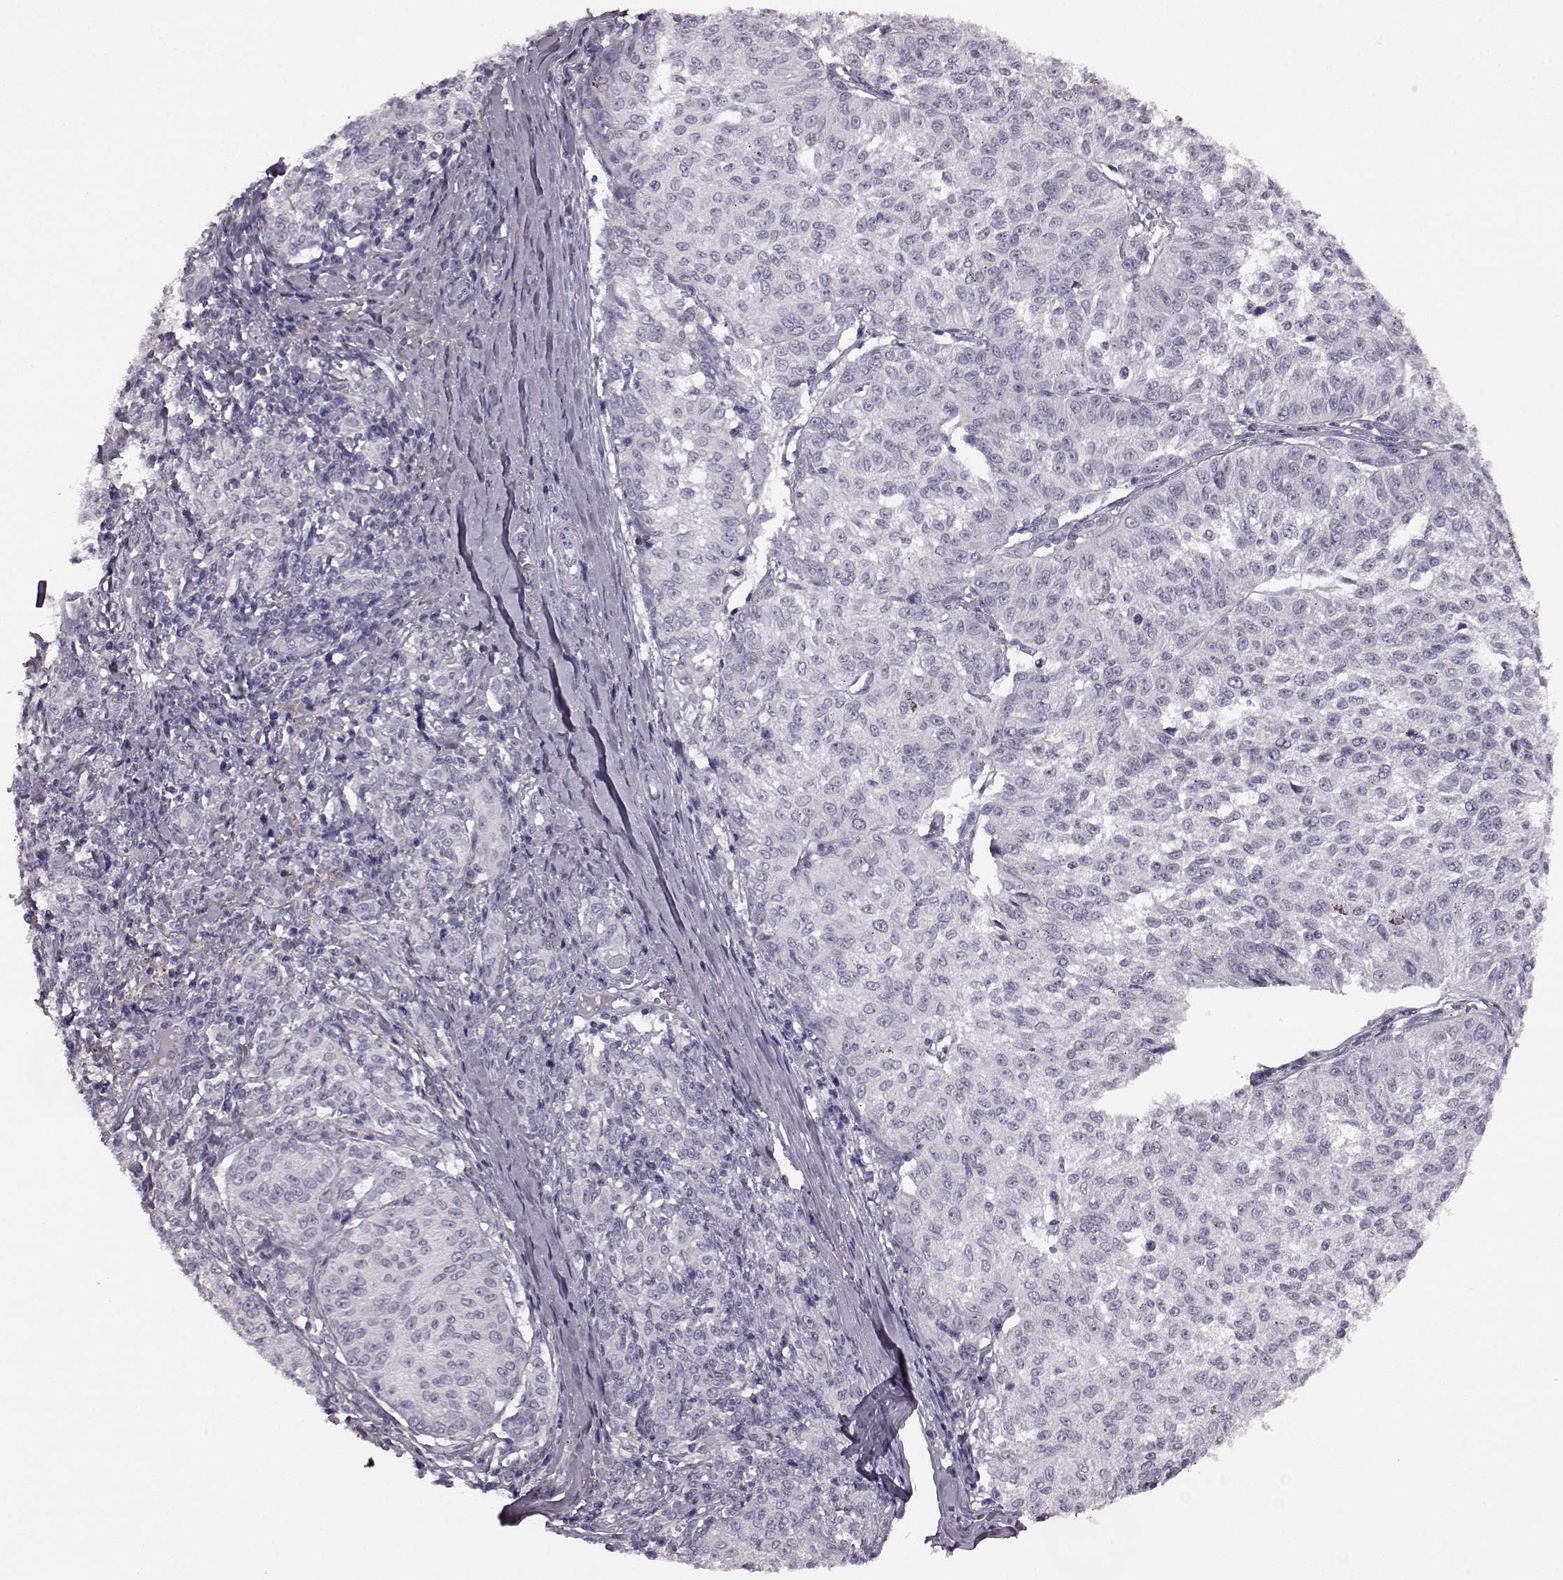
{"staining": {"intensity": "negative", "quantity": "none", "location": "none"}, "tissue": "melanoma", "cell_type": "Tumor cells", "image_type": "cancer", "snomed": [{"axis": "morphology", "description": "Malignant melanoma, NOS"}, {"axis": "topography", "description": "Skin"}], "caption": "Malignant melanoma stained for a protein using immunohistochemistry reveals no staining tumor cells.", "gene": "ODAD4", "patient": {"sex": "female", "age": 72}}